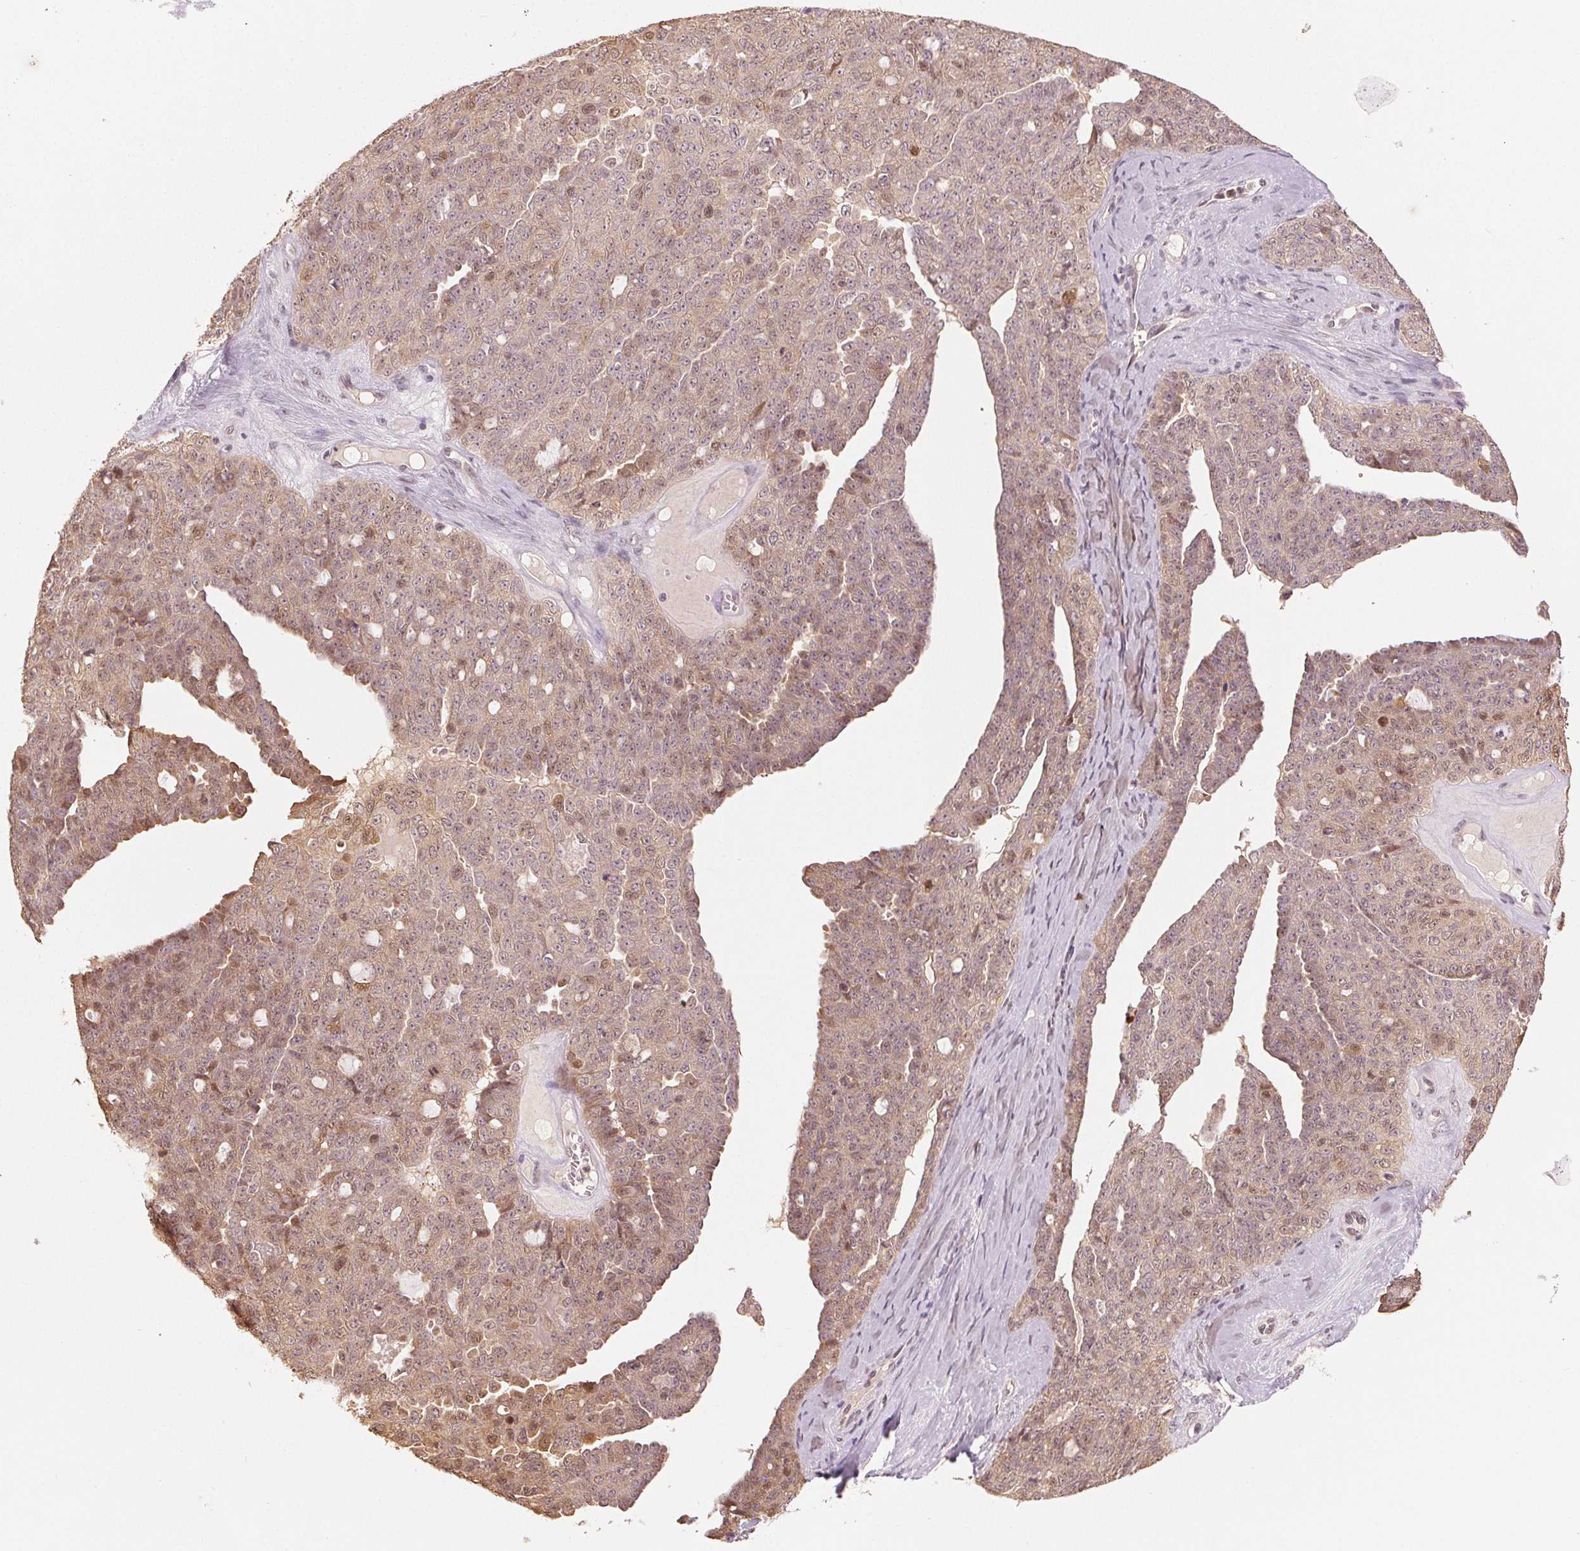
{"staining": {"intensity": "weak", "quantity": ">75%", "location": "cytoplasmic/membranous"}, "tissue": "ovarian cancer", "cell_type": "Tumor cells", "image_type": "cancer", "snomed": [{"axis": "morphology", "description": "Cystadenocarcinoma, serous, NOS"}, {"axis": "topography", "description": "Ovary"}], "caption": "Ovarian cancer (serous cystadenocarcinoma) stained with IHC exhibits weak cytoplasmic/membranous staining in about >75% of tumor cells.", "gene": "C2orf73", "patient": {"sex": "female", "age": 71}}